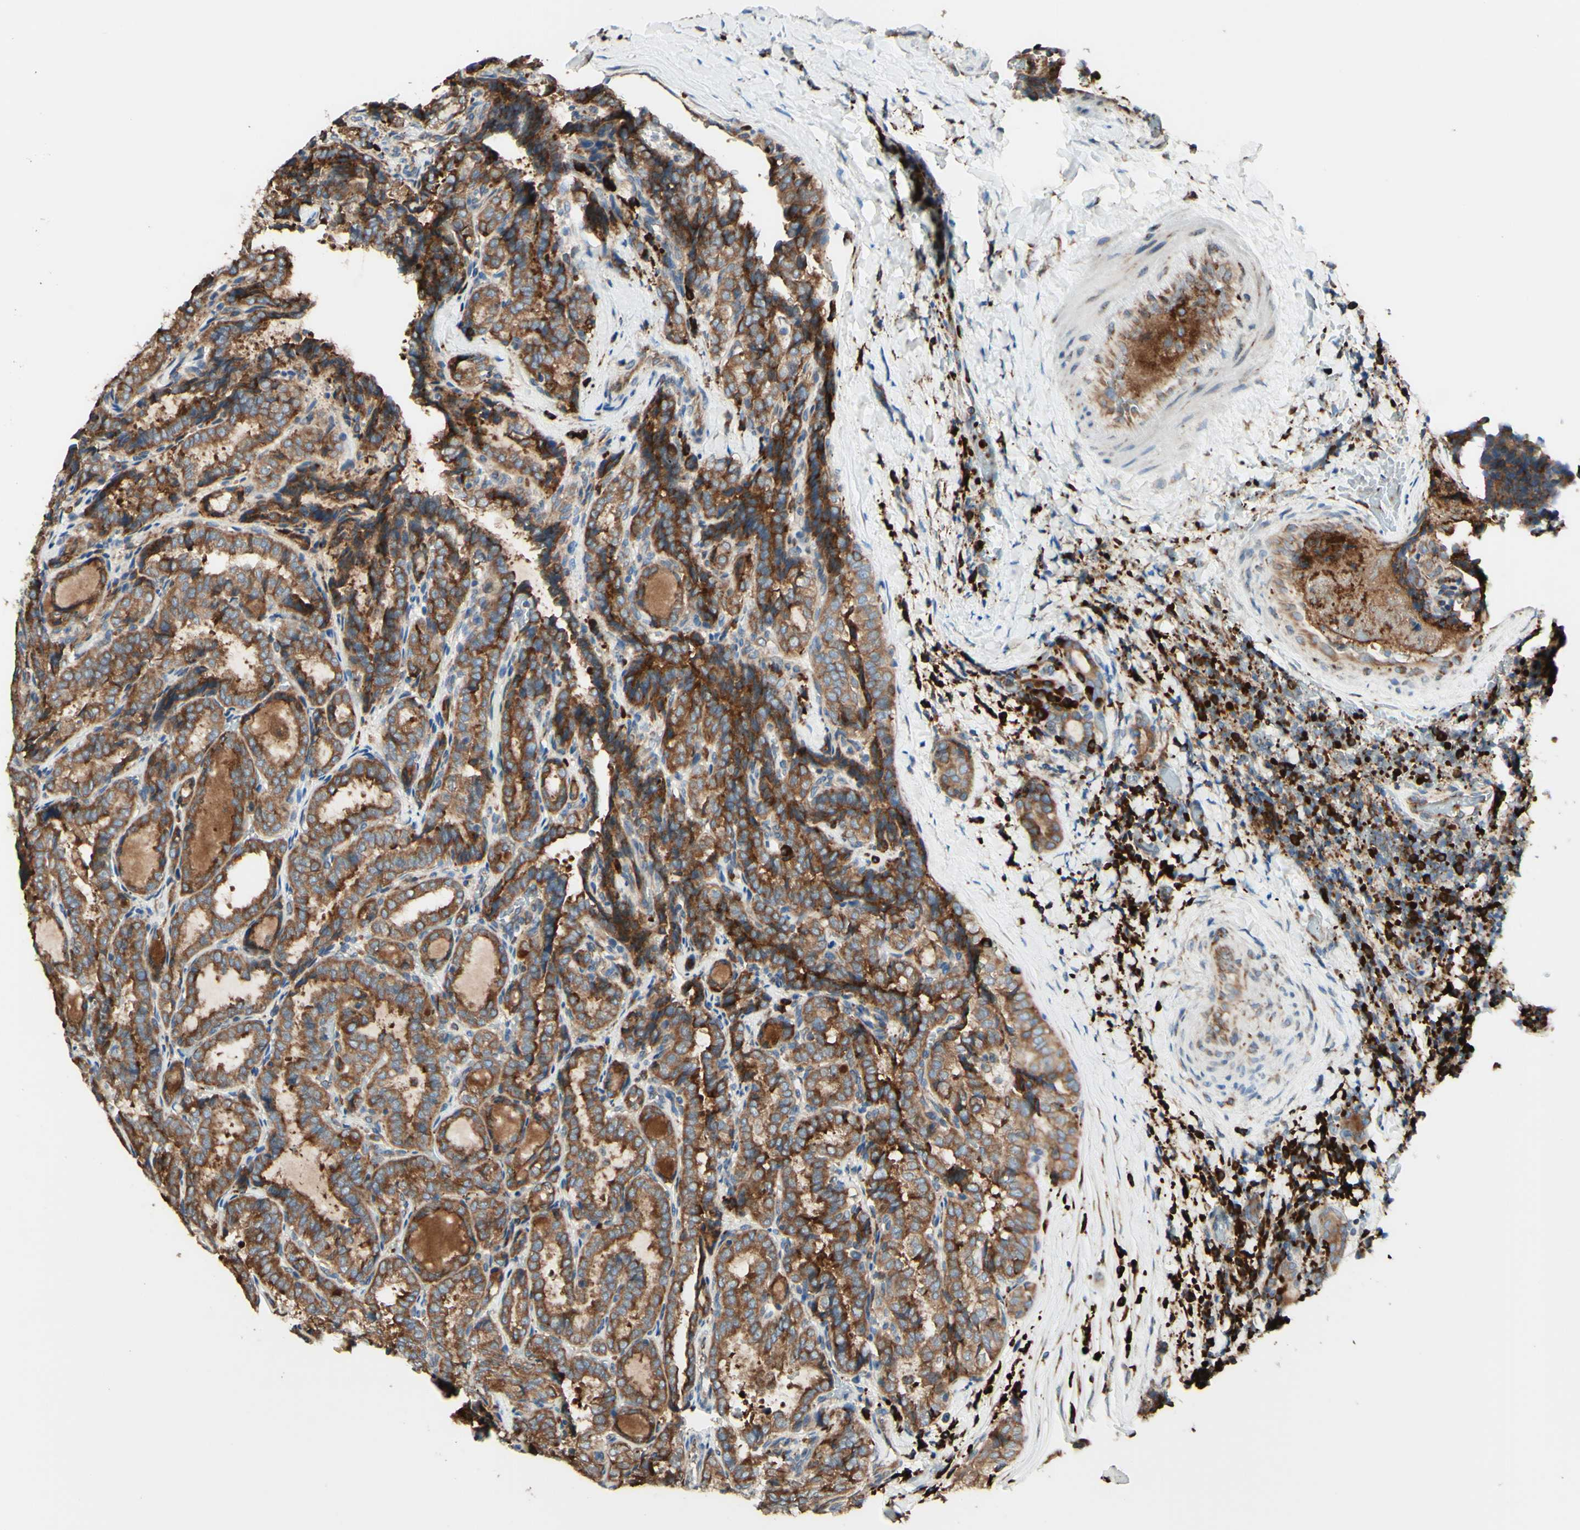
{"staining": {"intensity": "strong", "quantity": ">75%", "location": "cytoplasmic/membranous"}, "tissue": "thyroid cancer", "cell_type": "Tumor cells", "image_type": "cancer", "snomed": [{"axis": "morphology", "description": "Normal tissue, NOS"}, {"axis": "morphology", "description": "Papillary adenocarcinoma, NOS"}, {"axis": "topography", "description": "Thyroid gland"}], "caption": "Brown immunohistochemical staining in papillary adenocarcinoma (thyroid) exhibits strong cytoplasmic/membranous expression in about >75% of tumor cells.", "gene": "DNAJB11", "patient": {"sex": "female", "age": 30}}